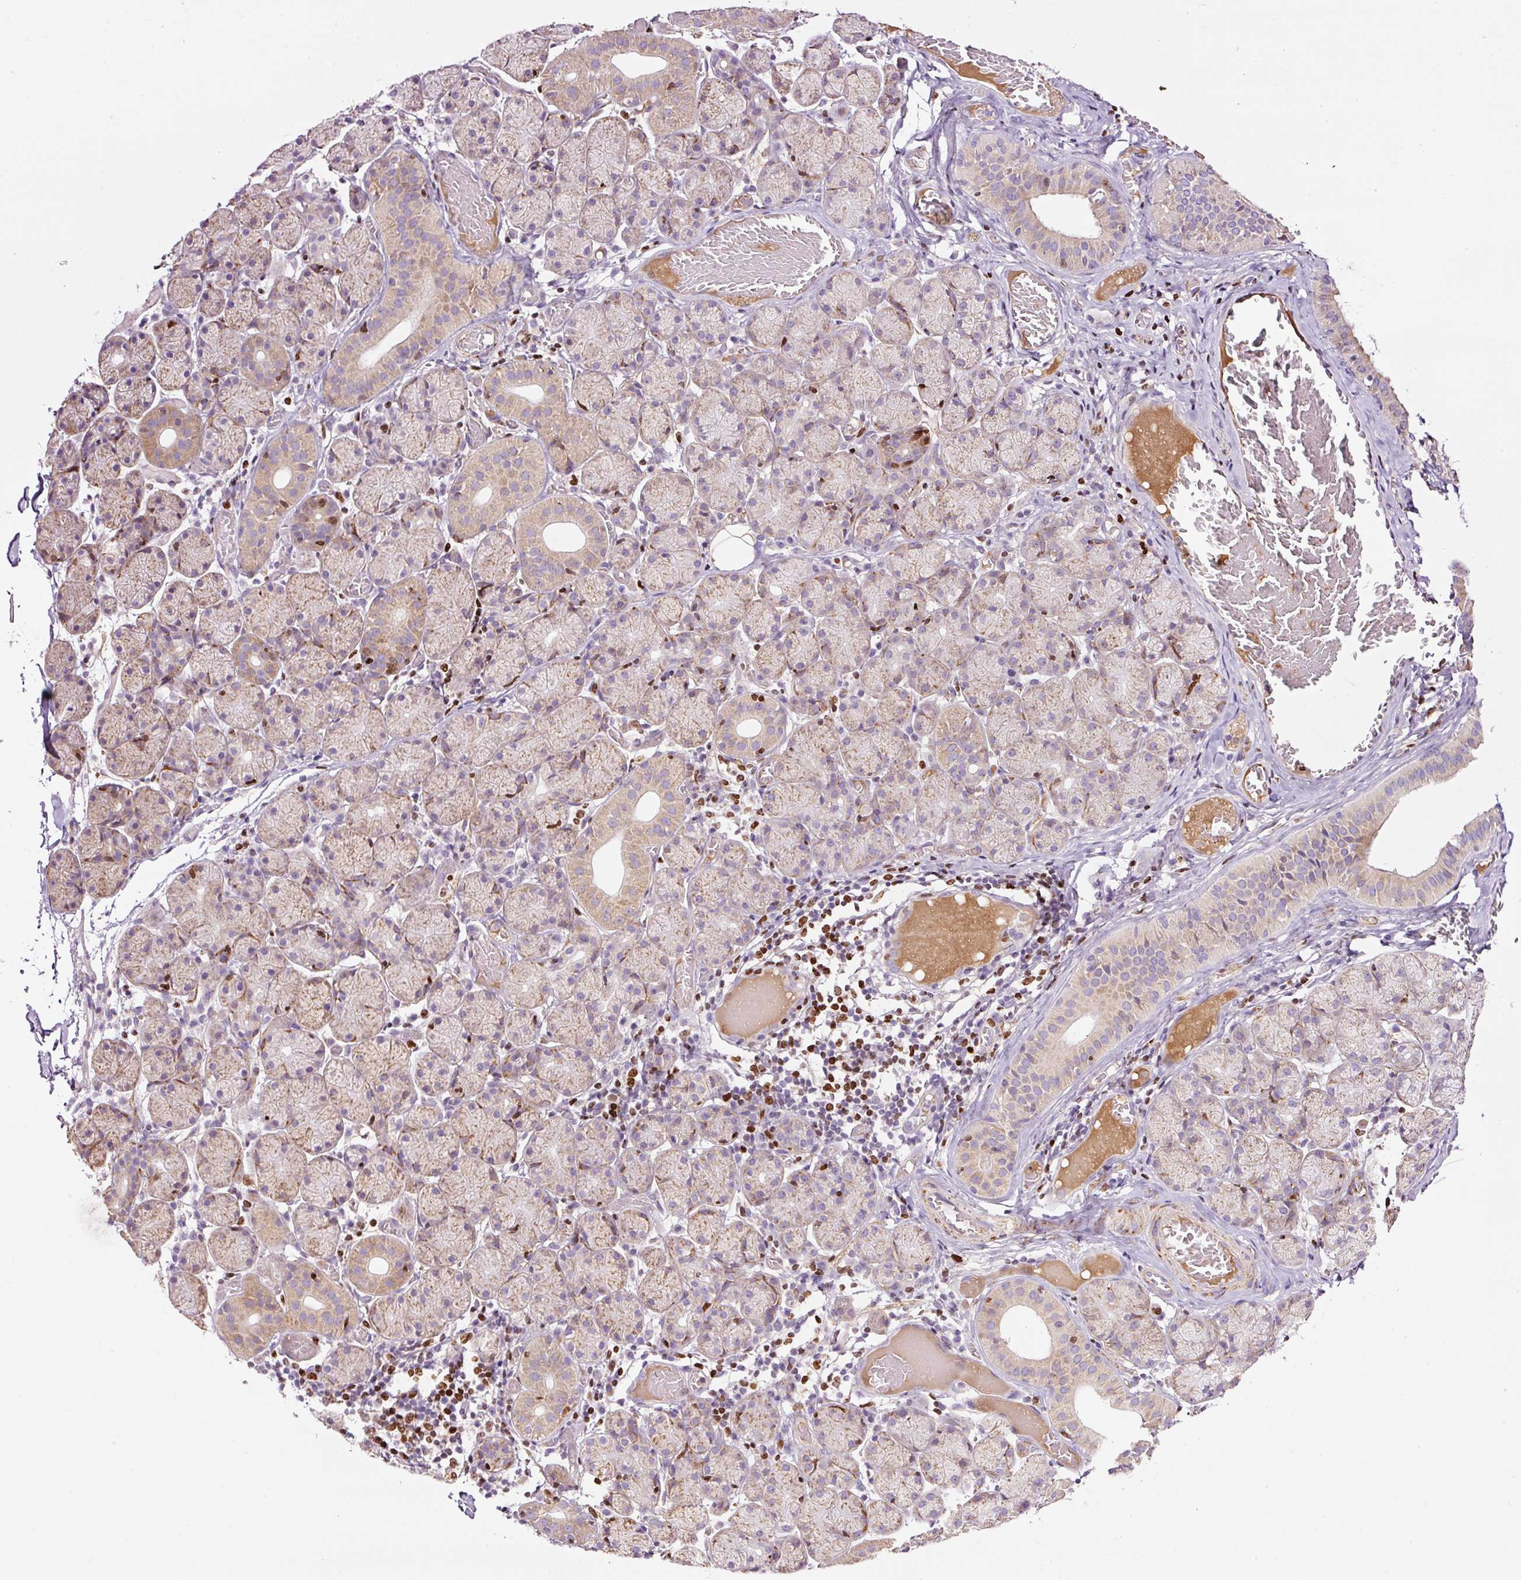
{"staining": {"intensity": "weak", "quantity": "25%-75%", "location": "cytoplasmic/membranous"}, "tissue": "salivary gland", "cell_type": "Glandular cells", "image_type": "normal", "snomed": [{"axis": "morphology", "description": "Normal tissue, NOS"}, {"axis": "topography", "description": "Salivary gland"}], "caption": "Immunohistochemical staining of normal human salivary gland exhibits weak cytoplasmic/membranous protein expression in approximately 25%-75% of glandular cells.", "gene": "TMEM8B", "patient": {"sex": "female", "age": 24}}